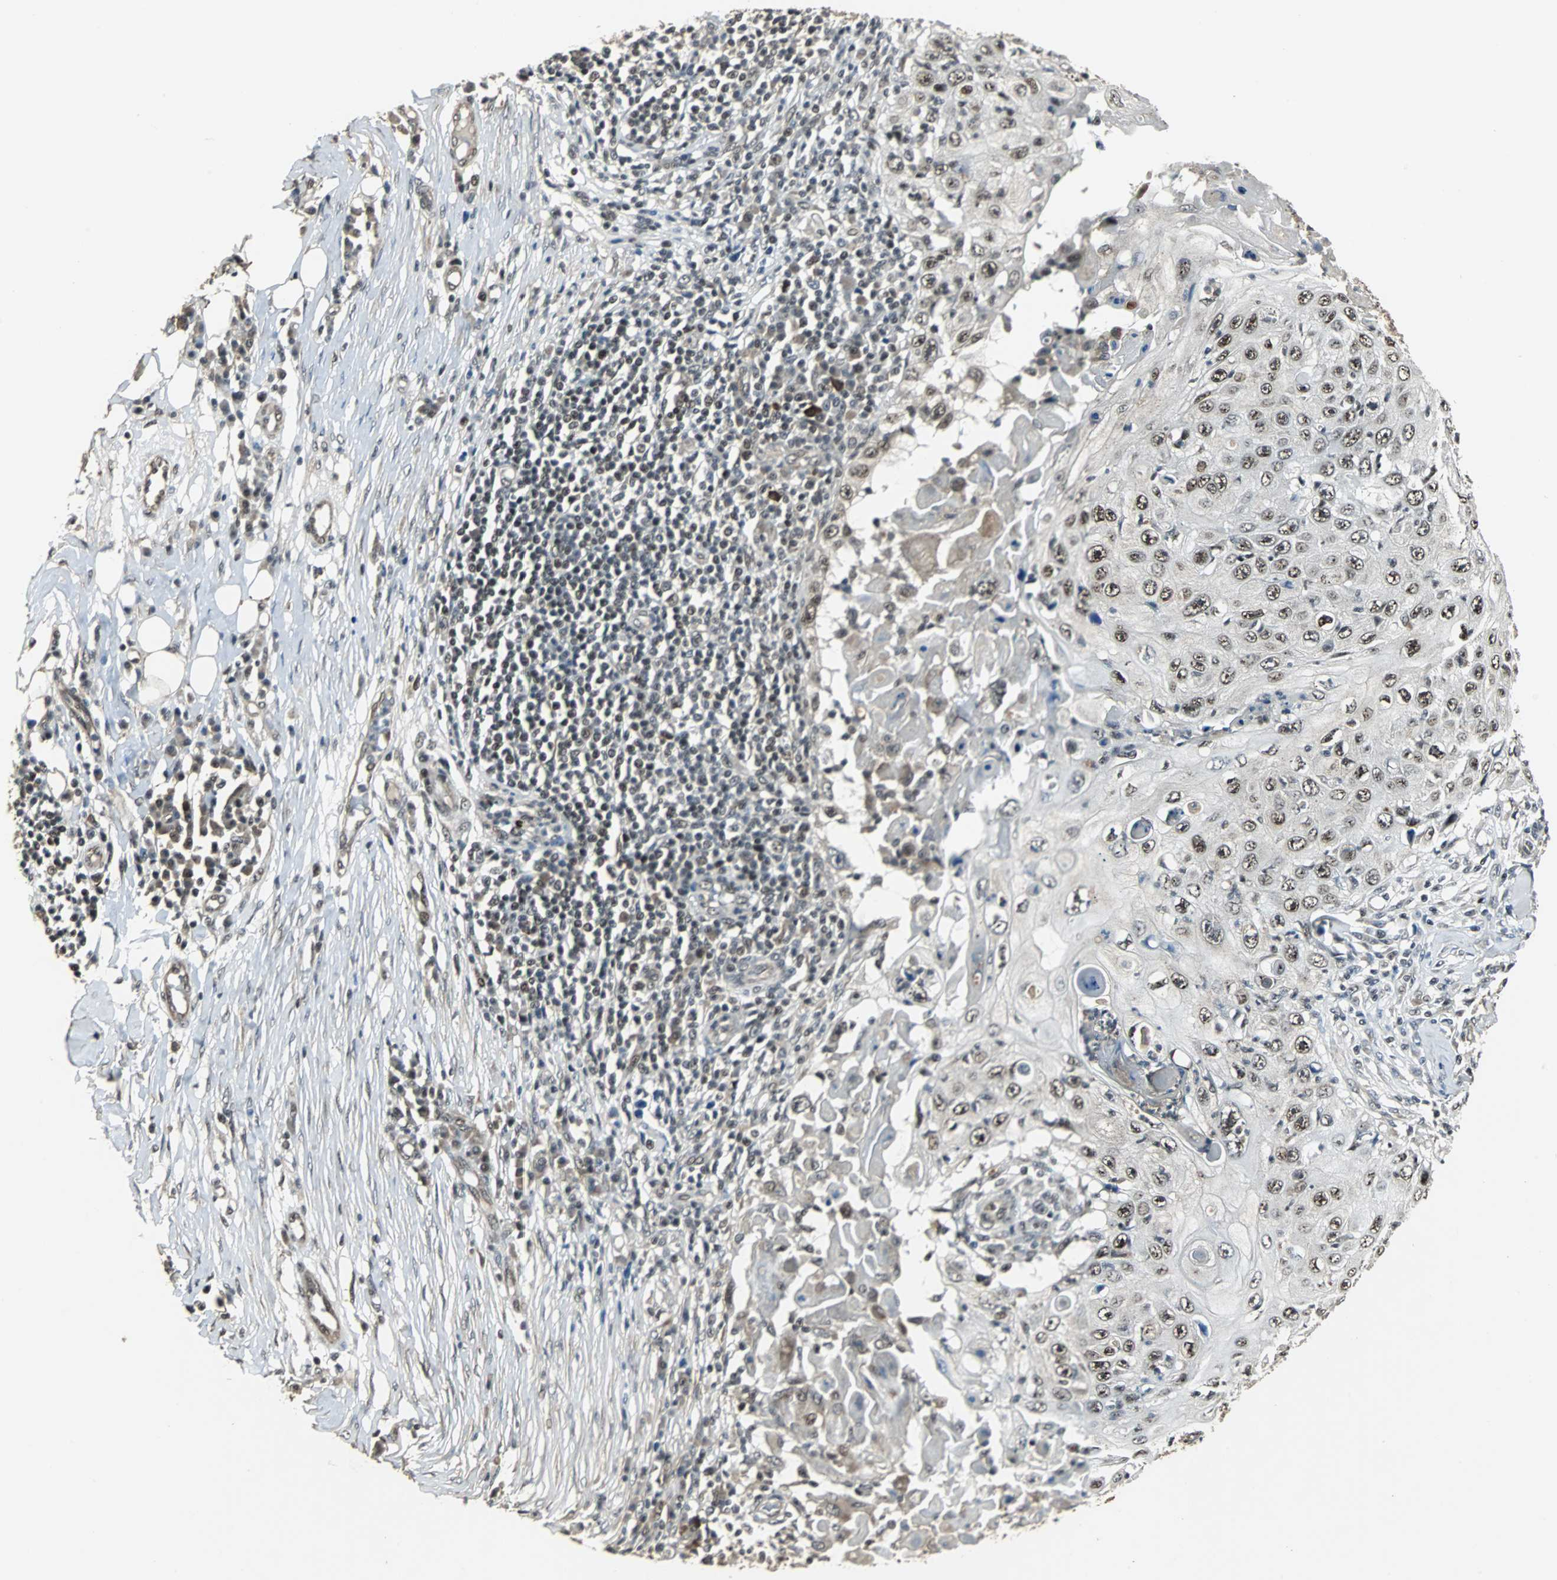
{"staining": {"intensity": "strong", "quantity": ">75%", "location": "nuclear"}, "tissue": "skin cancer", "cell_type": "Tumor cells", "image_type": "cancer", "snomed": [{"axis": "morphology", "description": "Squamous cell carcinoma, NOS"}, {"axis": "topography", "description": "Skin"}], "caption": "A photomicrograph of skin cancer stained for a protein shows strong nuclear brown staining in tumor cells.", "gene": "MED4", "patient": {"sex": "male", "age": 86}}